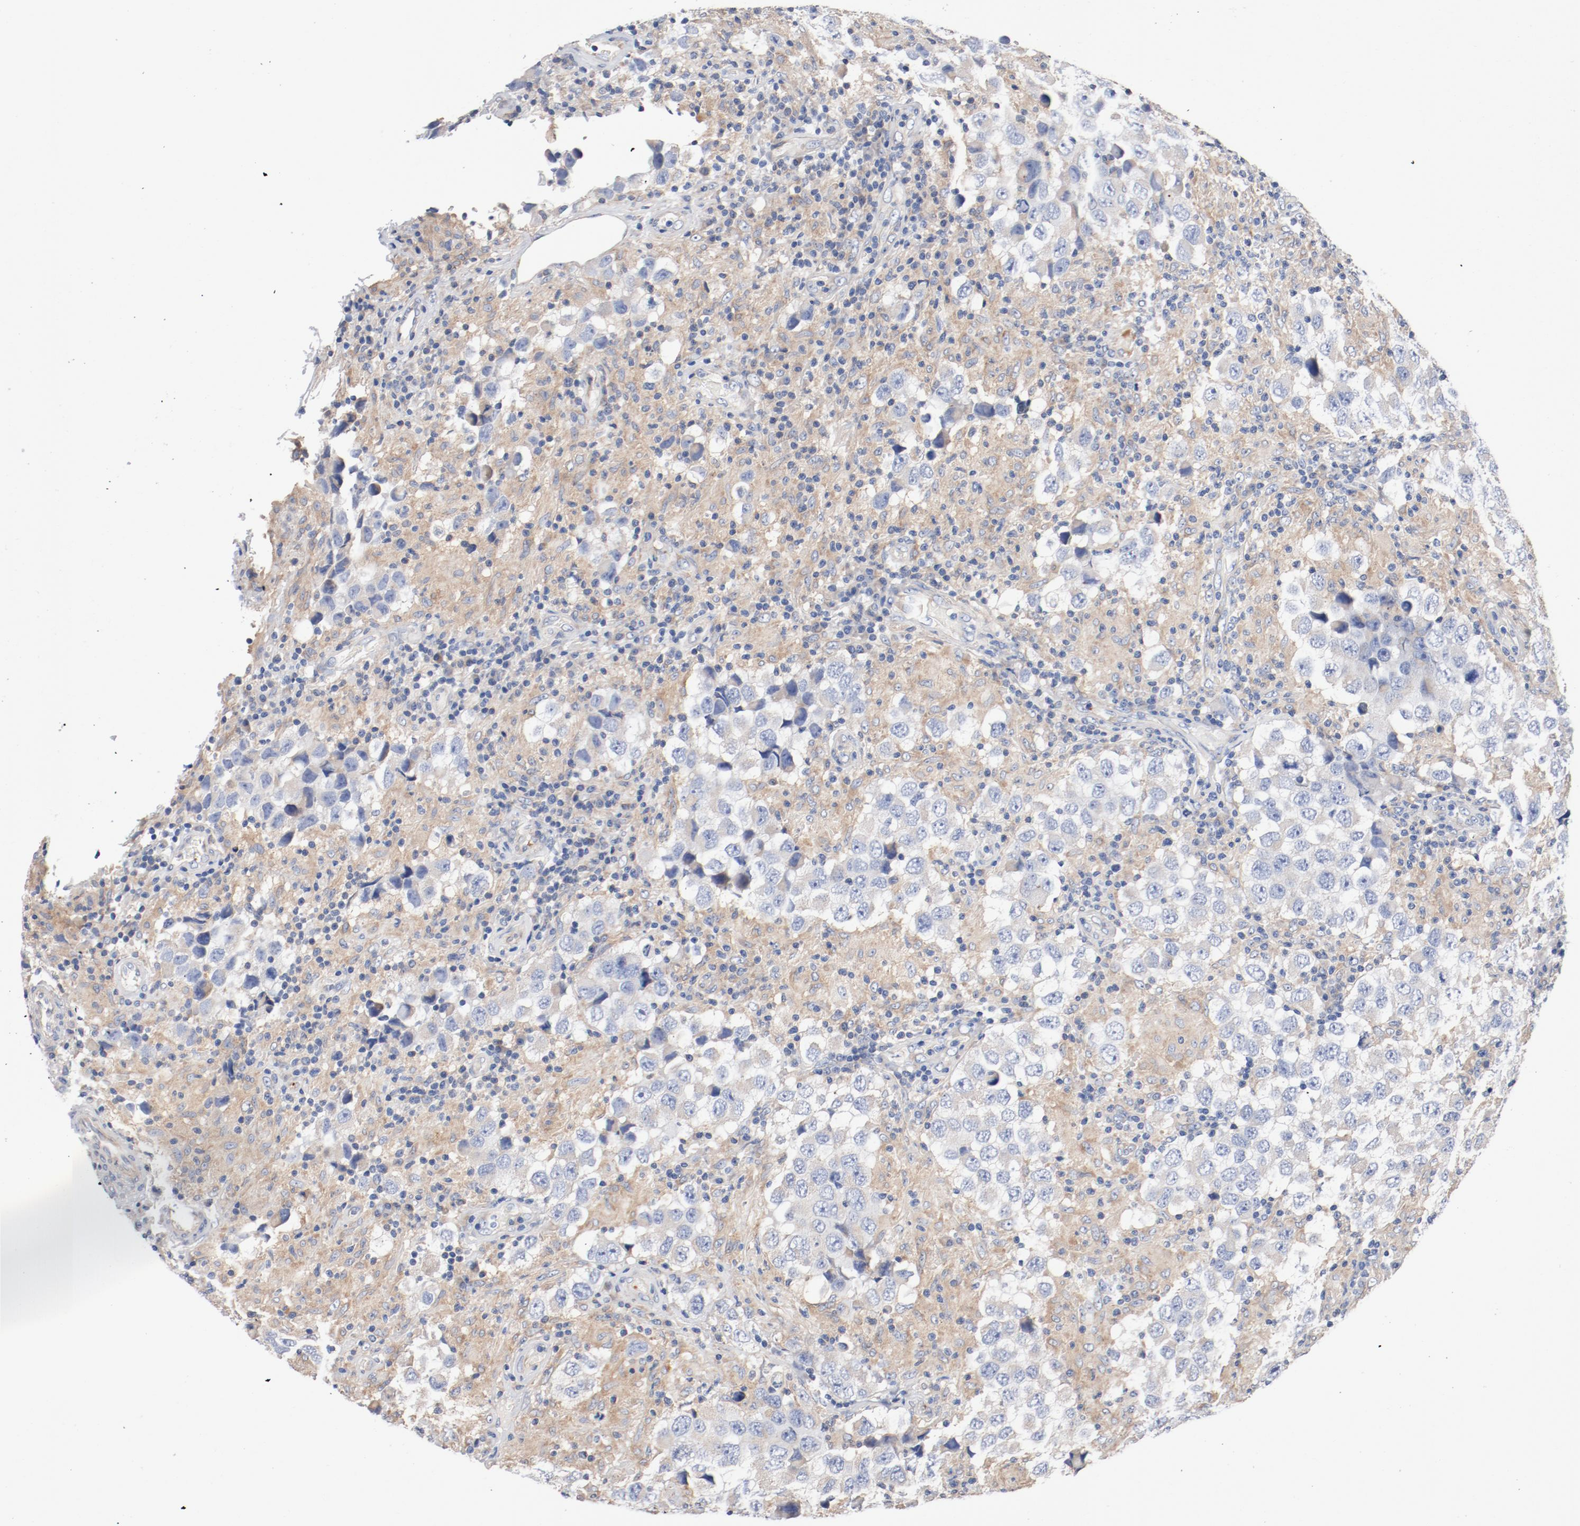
{"staining": {"intensity": "negative", "quantity": "none", "location": "none"}, "tissue": "testis cancer", "cell_type": "Tumor cells", "image_type": "cancer", "snomed": [{"axis": "morphology", "description": "Carcinoma, Embryonal, NOS"}, {"axis": "topography", "description": "Testis"}], "caption": "The histopathology image shows no significant expression in tumor cells of testis embryonal carcinoma. (DAB IHC, high magnification).", "gene": "ILK", "patient": {"sex": "male", "age": 21}}